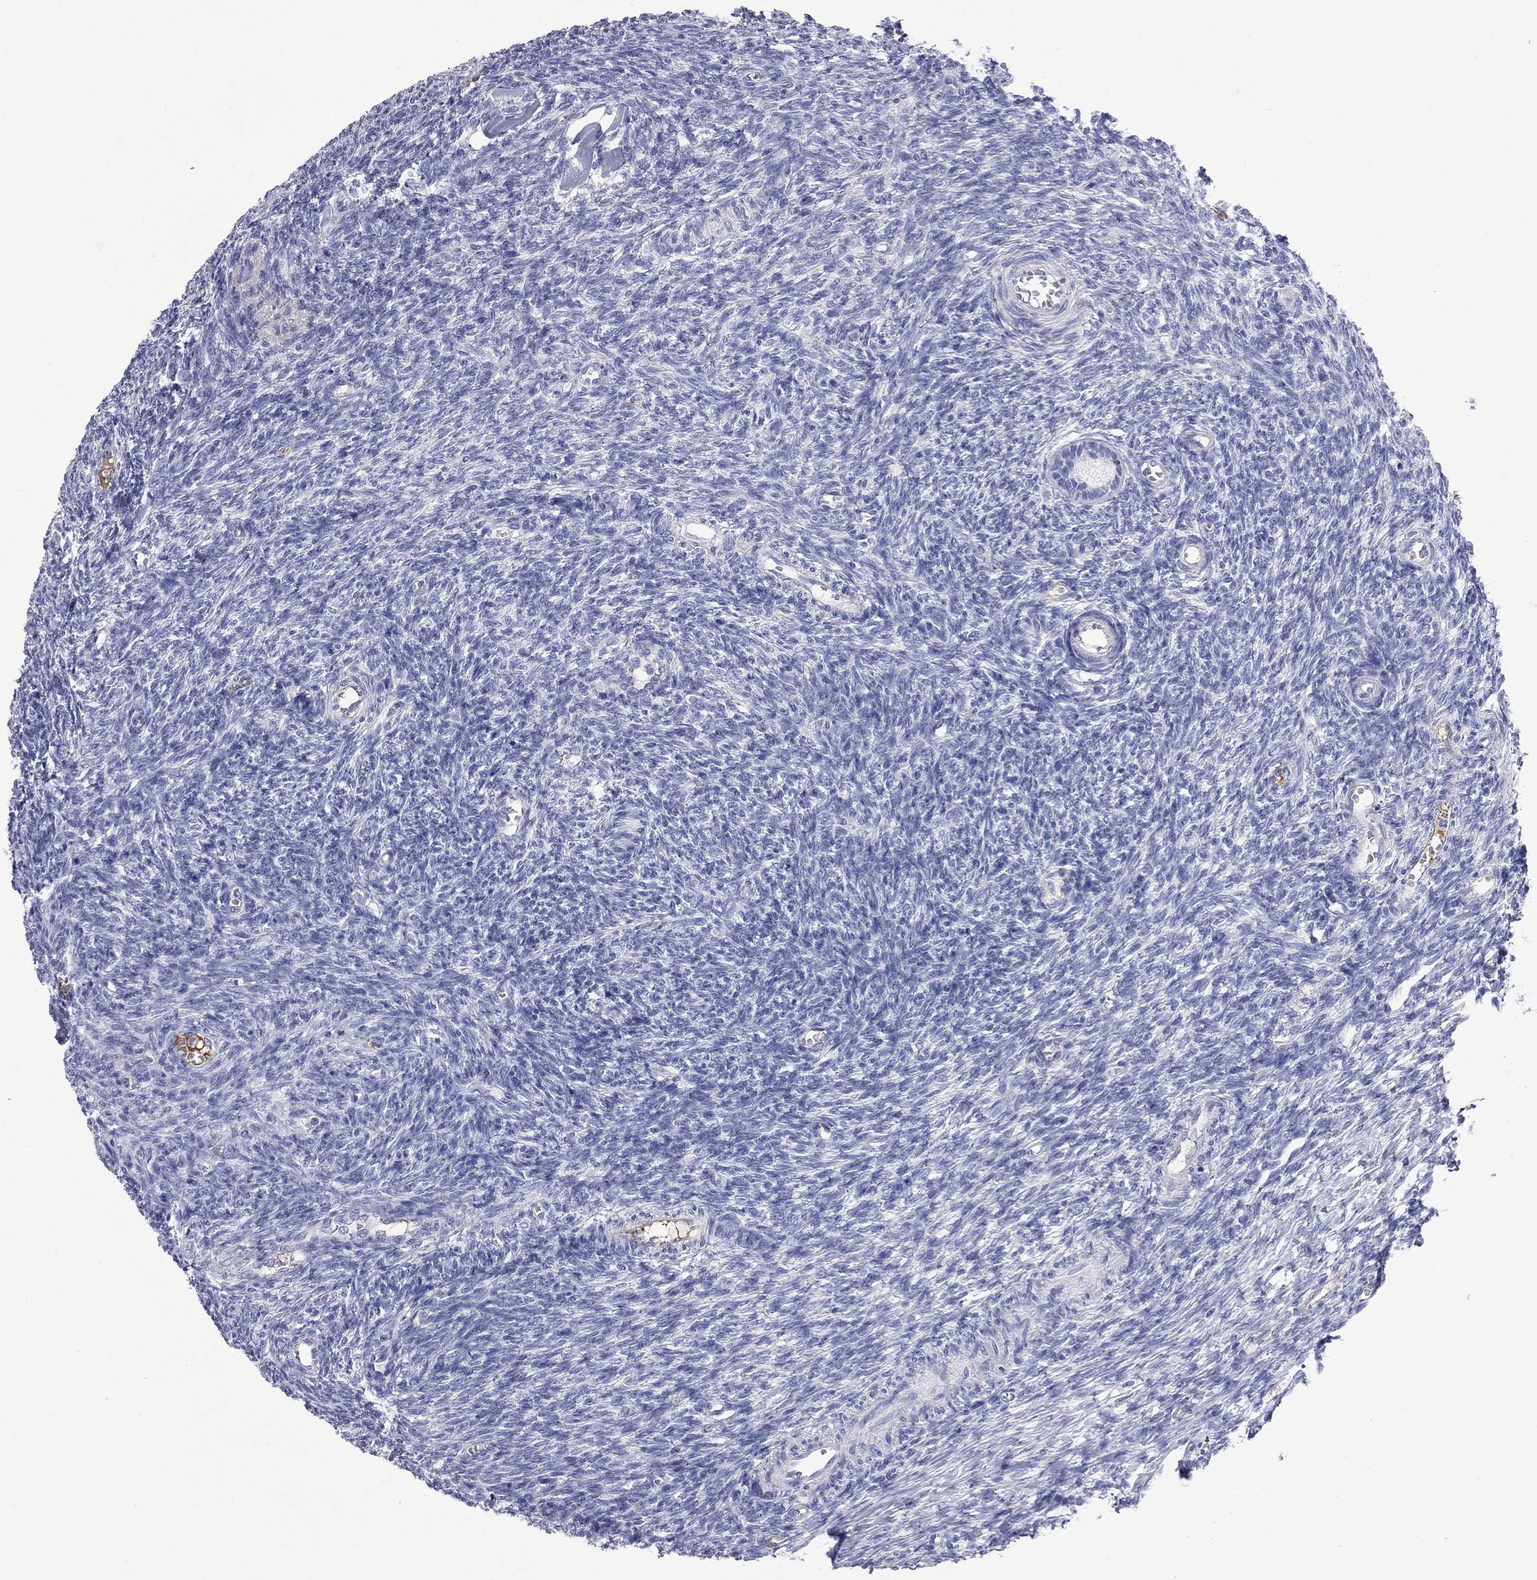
{"staining": {"intensity": "negative", "quantity": "none", "location": "none"}, "tissue": "ovary", "cell_type": "Follicle cells", "image_type": "normal", "snomed": [{"axis": "morphology", "description": "Normal tissue, NOS"}, {"axis": "topography", "description": "Ovary"}], "caption": "Follicle cells are negative for brown protein staining in unremarkable ovary.", "gene": "KCND2", "patient": {"sex": "female", "age": 27}}